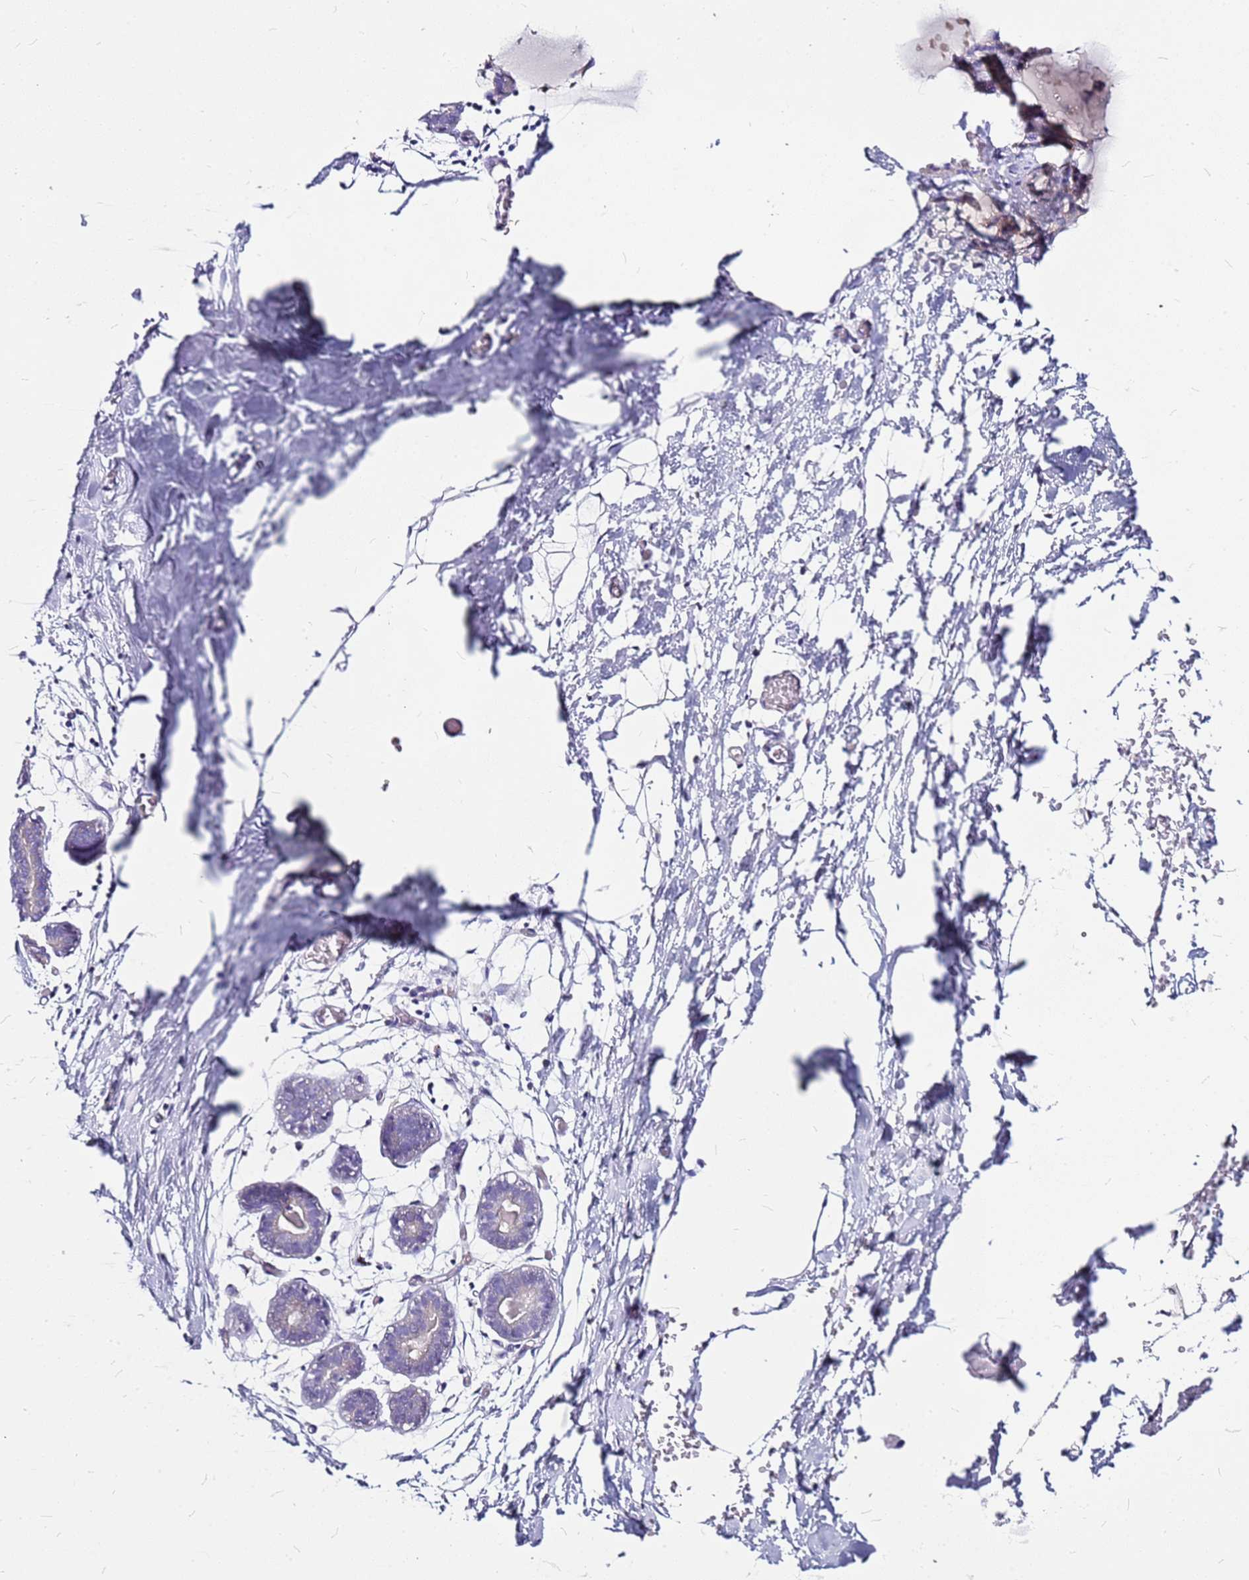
{"staining": {"intensity": "negative", "quantity": "none", "location": "none"}, "tissue": "breast", "cell_type": "Adipocytes", "image_type": "normal", "snomed": [{"axis": "morphology", "description": "Normal tissue, NOS"}, {"axis": "topography", "description": "Breast"}], "caption": "Adipocytes show no significant positivity in unremarkable breast. Nuclei are stained in blue.", "gene": "CASD1", "patient": {"sex": "female", "age": 27}}